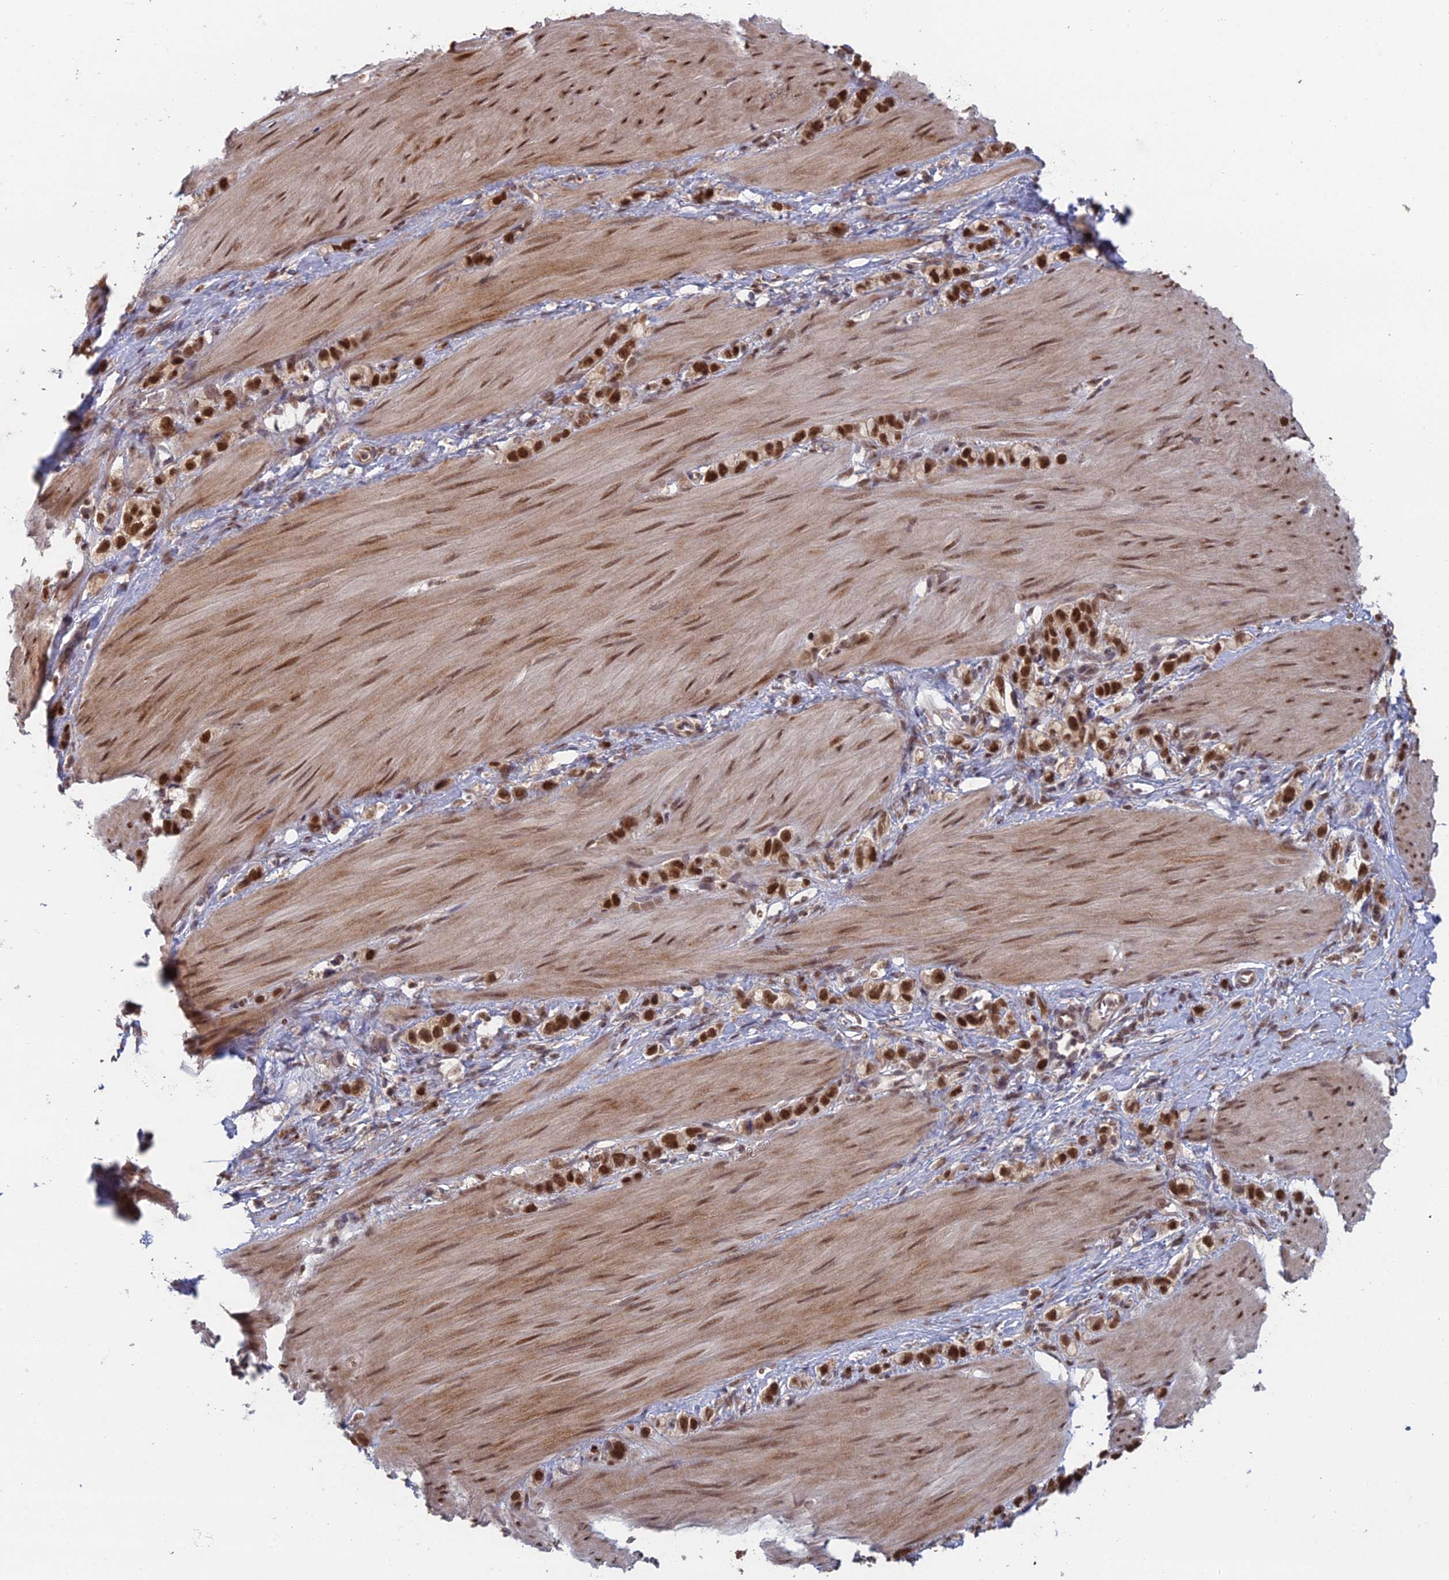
{"staining": {"intensity": "strong", "quantity": ">75%", "location": "nuclear"}, "tissue": "stomach cancer", "cell_type": "Tumor cells", "image_type": "cancer", "snomed": [{"axis": "morphology", "description": "Adenocarcinoma, NOS"}, {"axis": "topography", "description": "Stomach"}], "caption": "A high-resolution histopathology image shows IHC staining of stomach cancer, which exhibits strong nuclear staining in approximately >75% of tumor cells. The protein of interest is stained brown, and the nuclei are stained in blue (DAB (3,3'-diaminobenzidine) IHC with brightfield microscopy, high magnification).", "gene": "RANBP3", "patient": {"sex": "female", "age": 65}}